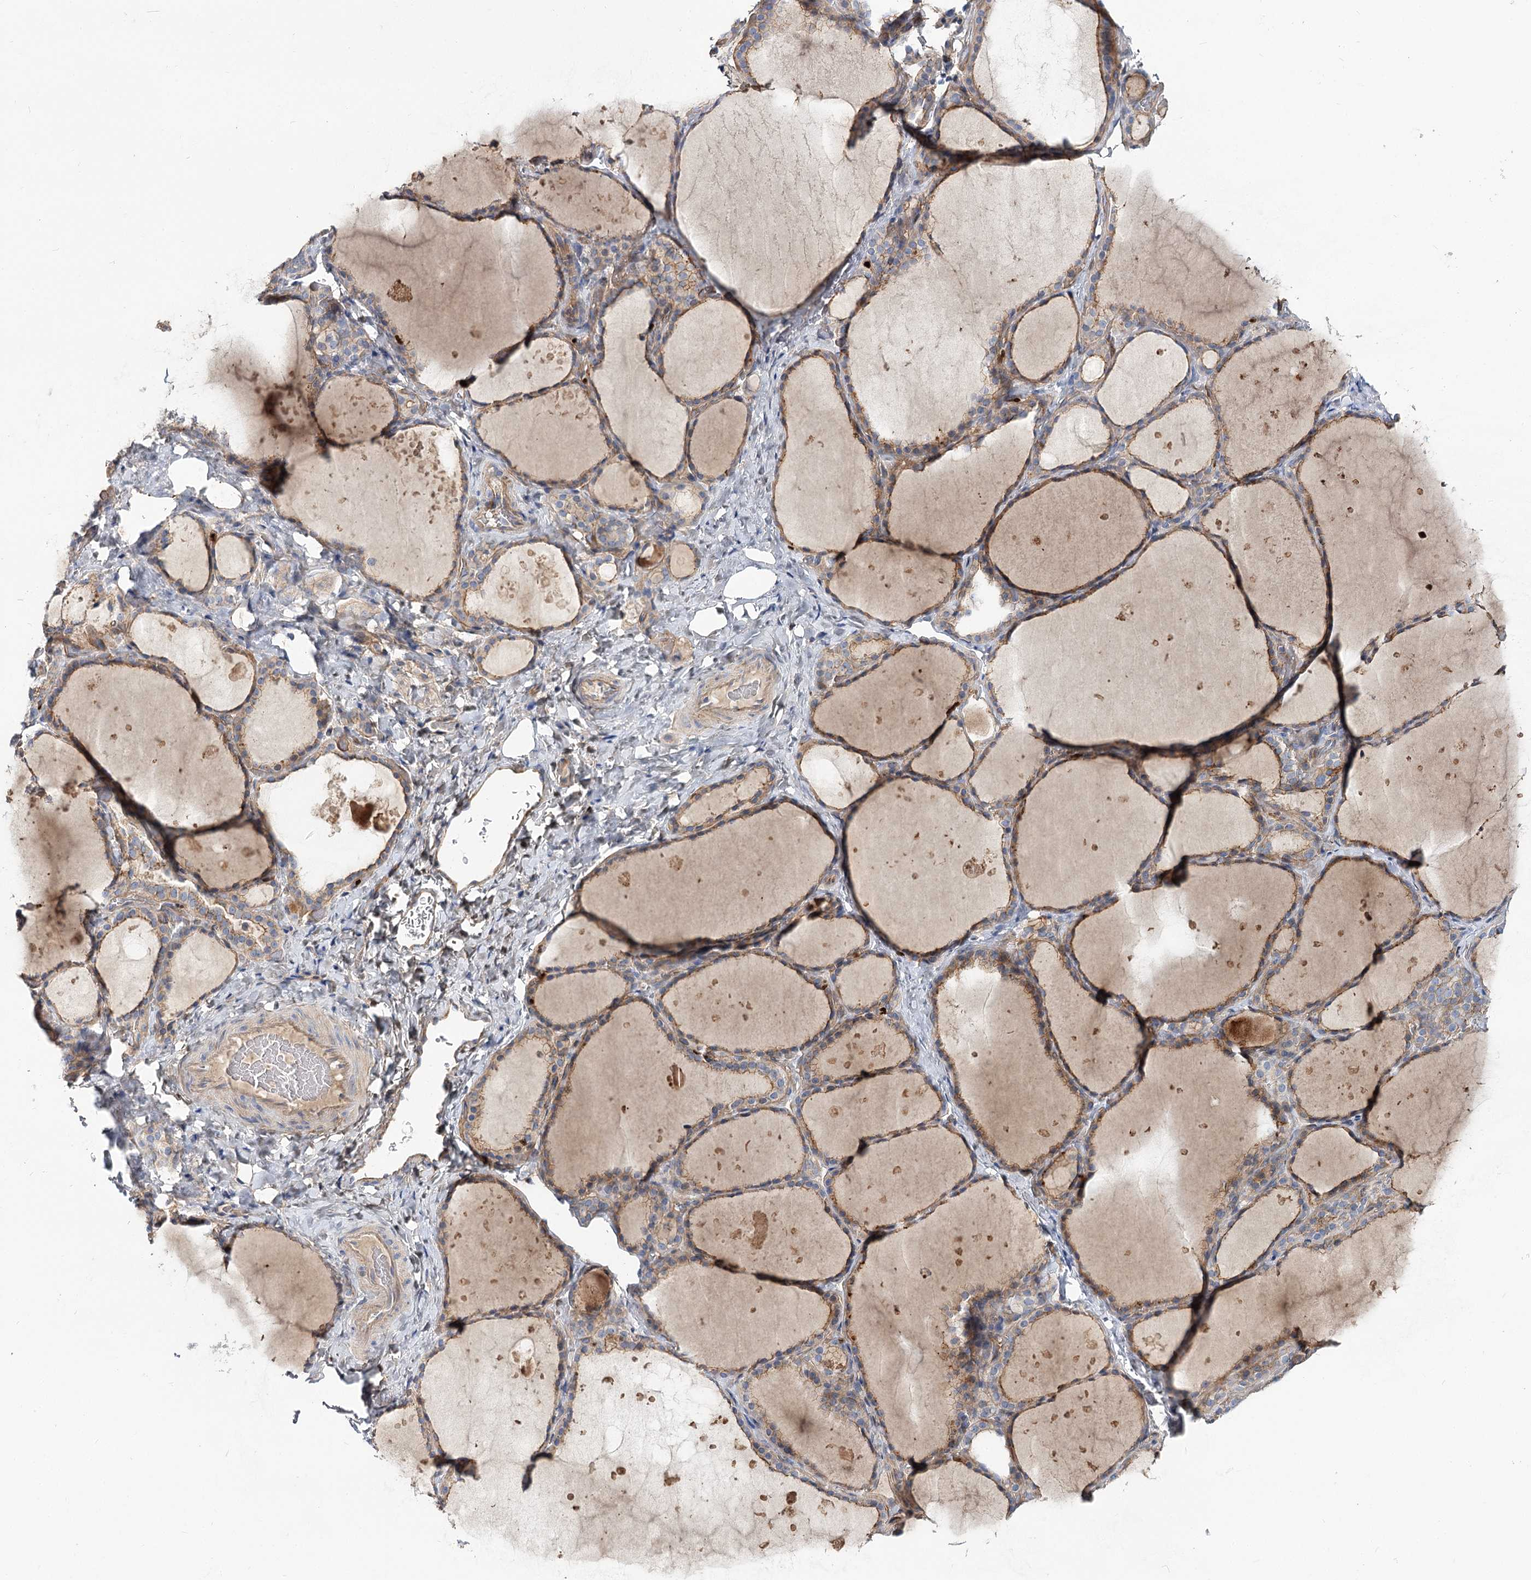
{"staining": {"intensity": "moderate", "quantity": ">75%", "location": "cytoplasmic/membranous"}, "tissue": "thyroid gland", "cell_type": "Glandular cells", "image_type": "normal", "snomed": [{"axis": "morphology", "description": "Normal tissue, NOS"}, {"axis": "topography", "description": "Thyroid gland"}], "caption": "This image exhibits immunohistochemistry staining of unremarkable human thyroid gland, with medium moderate cytoplasmic/membranous staining in approximately >75% of glandular cells.", "gene": "C11orf52", "patient": {"sex": "female", "age": 44}}